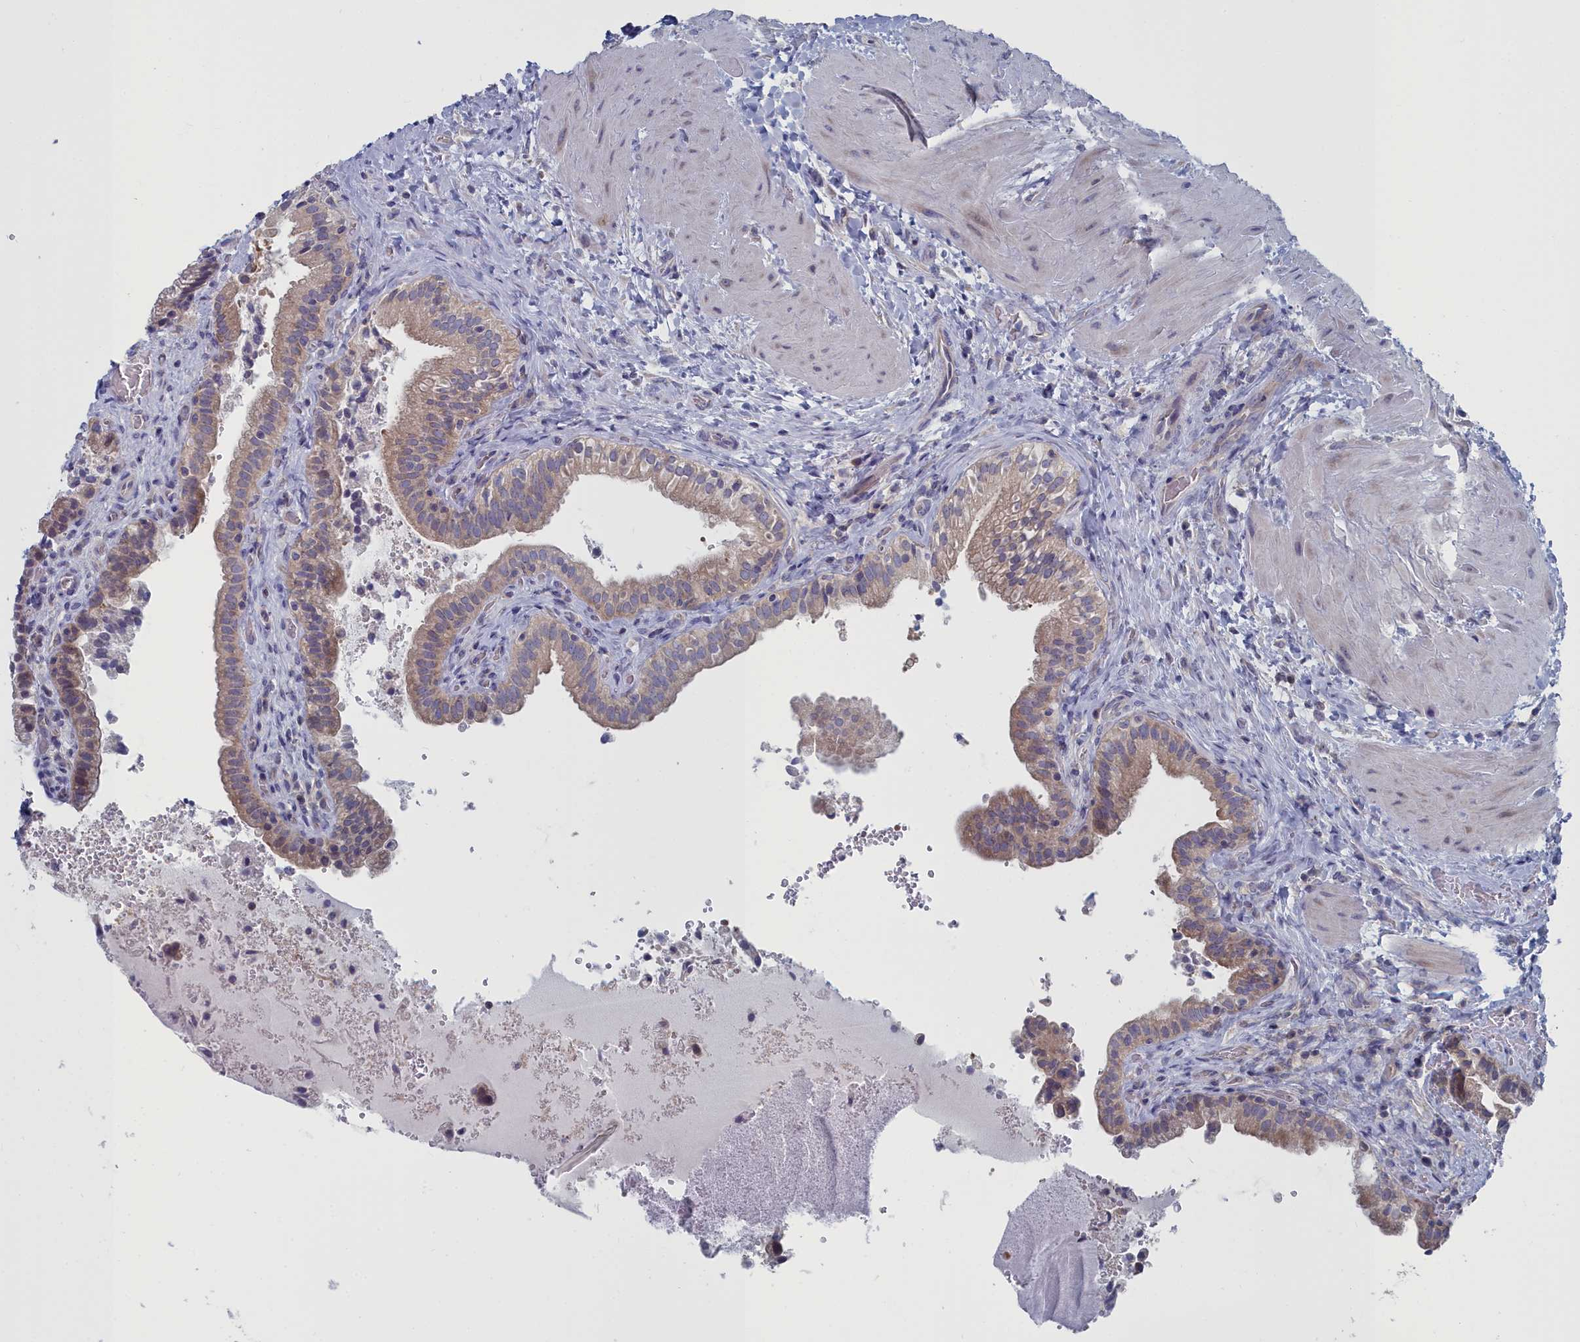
{"staining": {"intensity": "moderate", "quantity": ">75%", "location": "cytoplasmic/membranous"}, "tissue": "gallbladder", "cell_type": "Glandular cells", "image_type": "normal", "snomed": [{"axis": "morphology", "description": "Normal tissue, NOS"}, {"axis": "topography", "description": "Gallbladder"}], "caption": "Gallbladder stained with IHC shows moderate cytoplasmic/membranous expression in approximately >75% of glandular cells.", "gene": "CCDC149", "patient": {"sex": "male", "age": 24}}